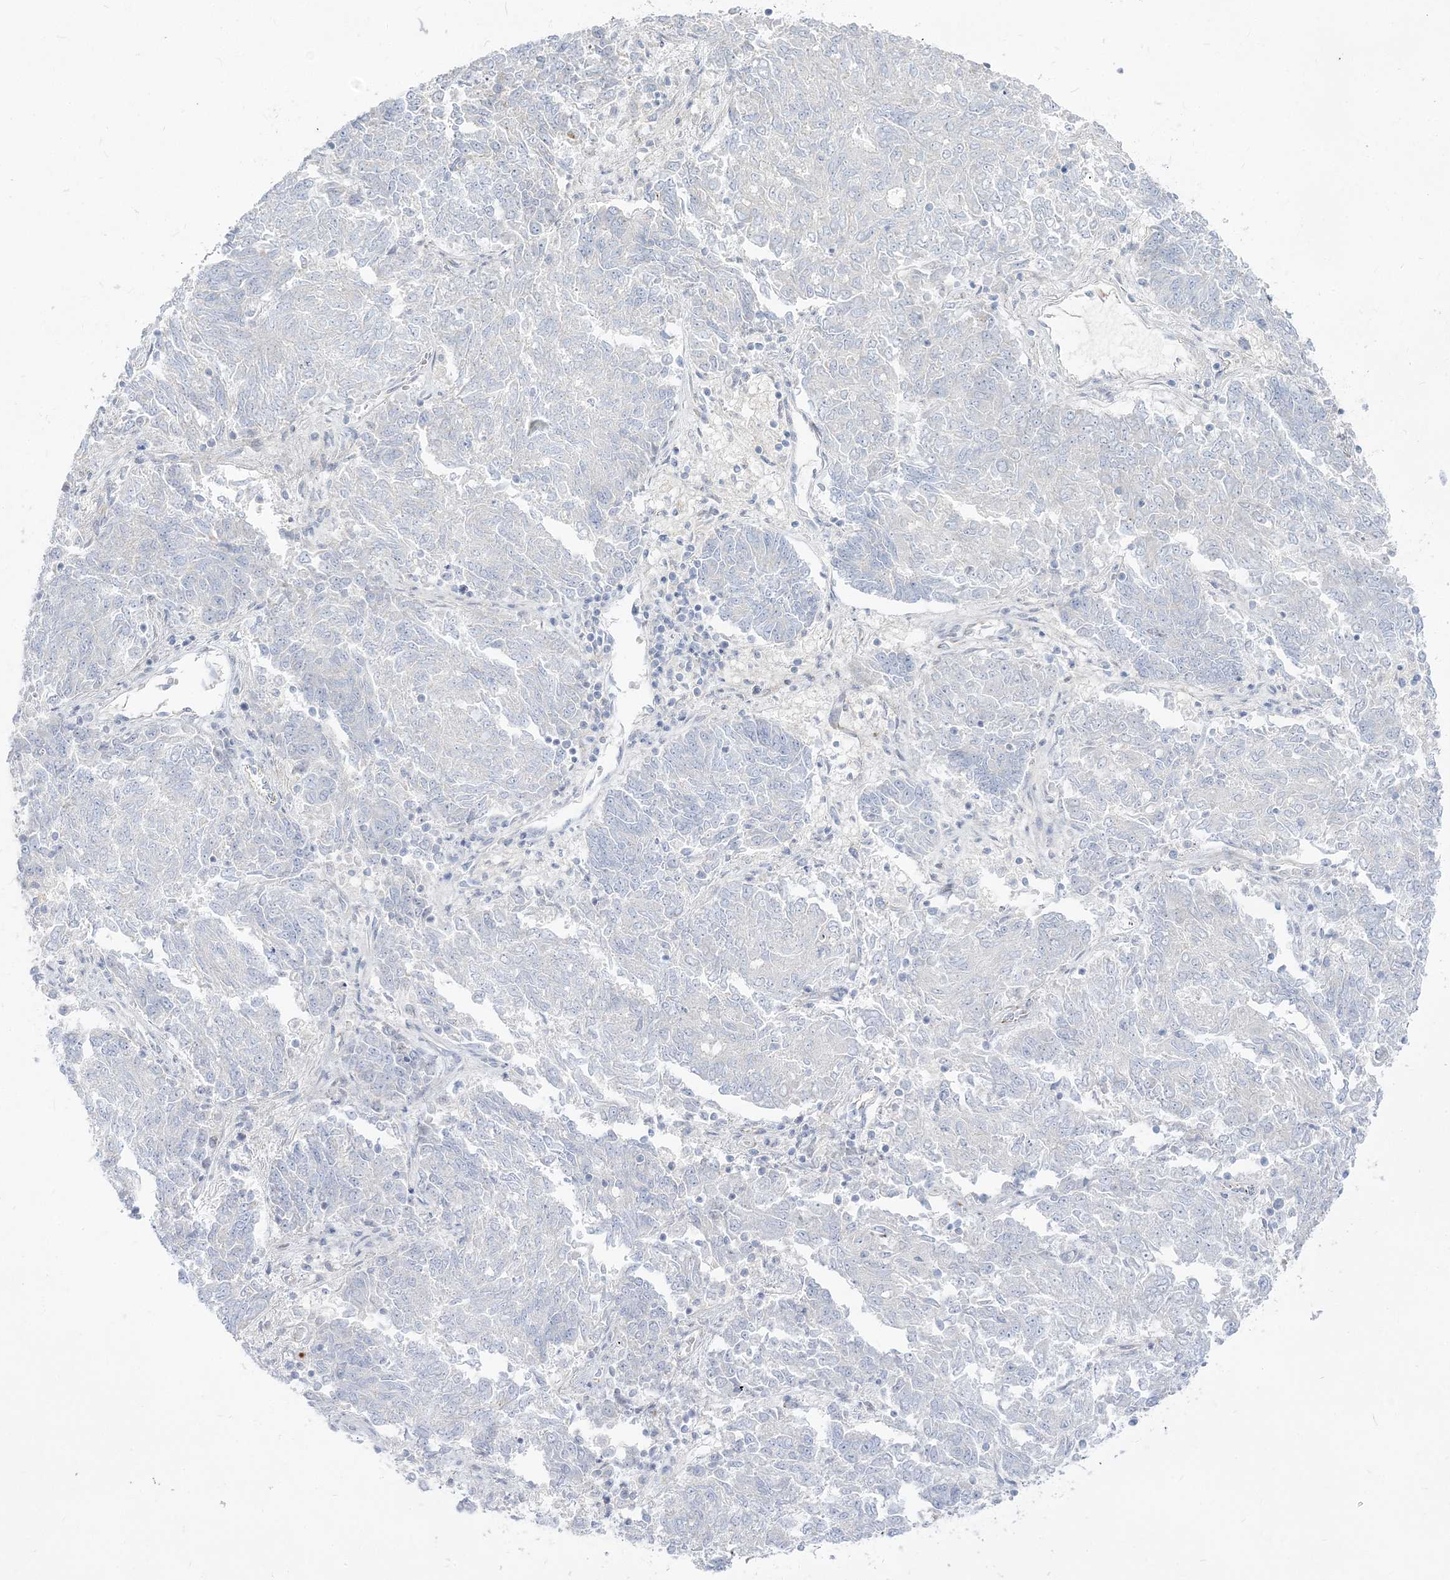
{"staining": {"intensity": "negative", "quantity": "none", "location": "none"}, "tissue": "endometrial cancer", "cell_type": "Tumor cells", "image_type": "cancer", "snomed": [{"axis": "morphology", "description": "Adenocarcinoma, NOS"}, {"axis": "topography", "description": "Endometrium"}], "caption": "This is a image of immunohistochemistry (IHC) staining of endometrial cancer, which shows no positivity in tumor cells.", "gene": "GPAT2", "patient": {"sex": "female", "age": 80}}